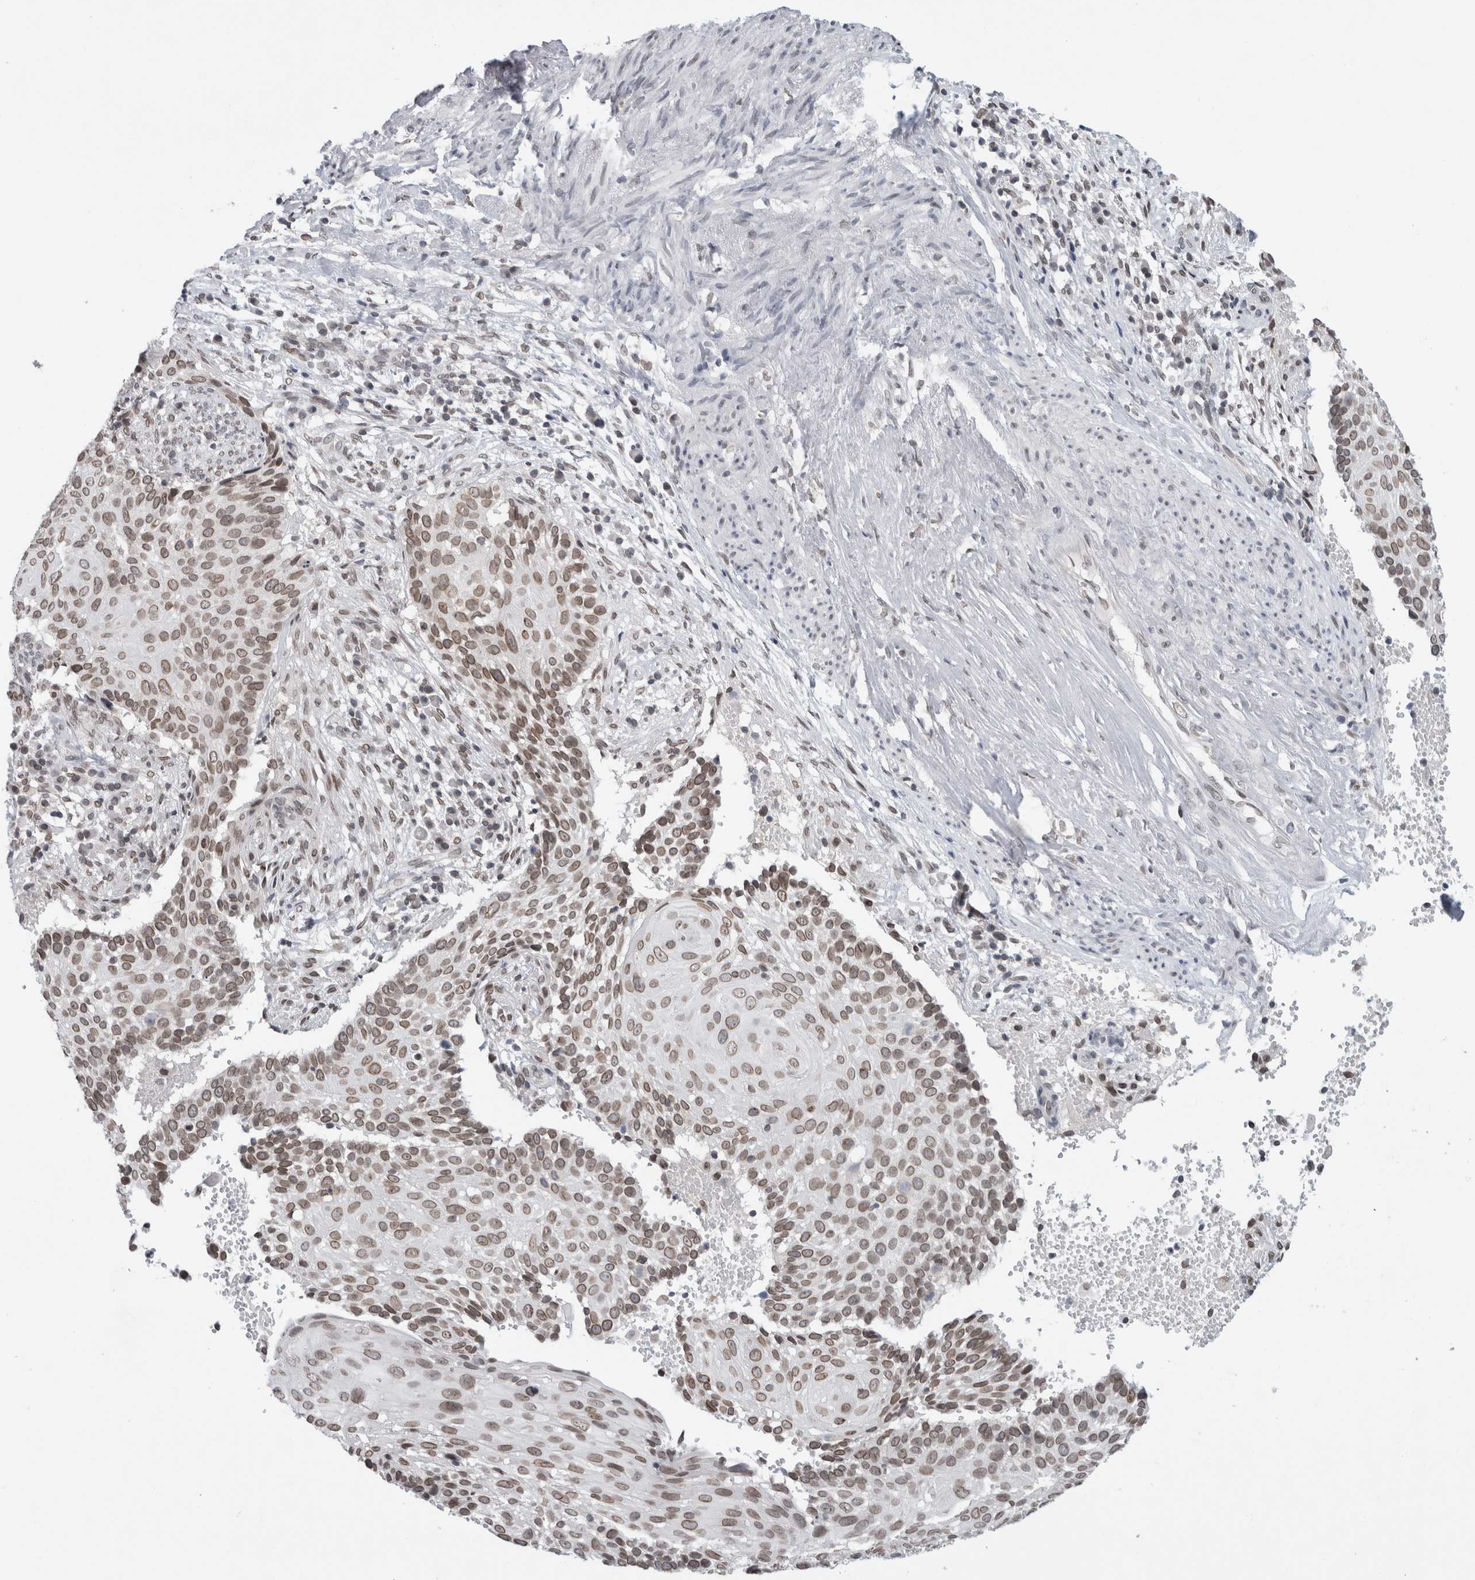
{"staining": {"intensity": "weak", "quantity": ">75%", "location": "cytoplasmic/membranous,nuclear"}, "tissue": "cervical cancer", "cell_type": "Tumor cells", "image_type": "cancer", "snomed": [{"axis": "morphology", "description": "Squamous cell carcinoma, NOS"}, {"axis": "topography", "description": "Cervix"}], "caption": "This image exhibits immunohistochemistry staining of human cervical cancer (squamous cell carcinoma), with low weak cytoplasmic/membranous and nuclear positivity in about >75% of tumor cells.", "gene": "ZNF770", "patient": {"sex": "female", "age": 74}}